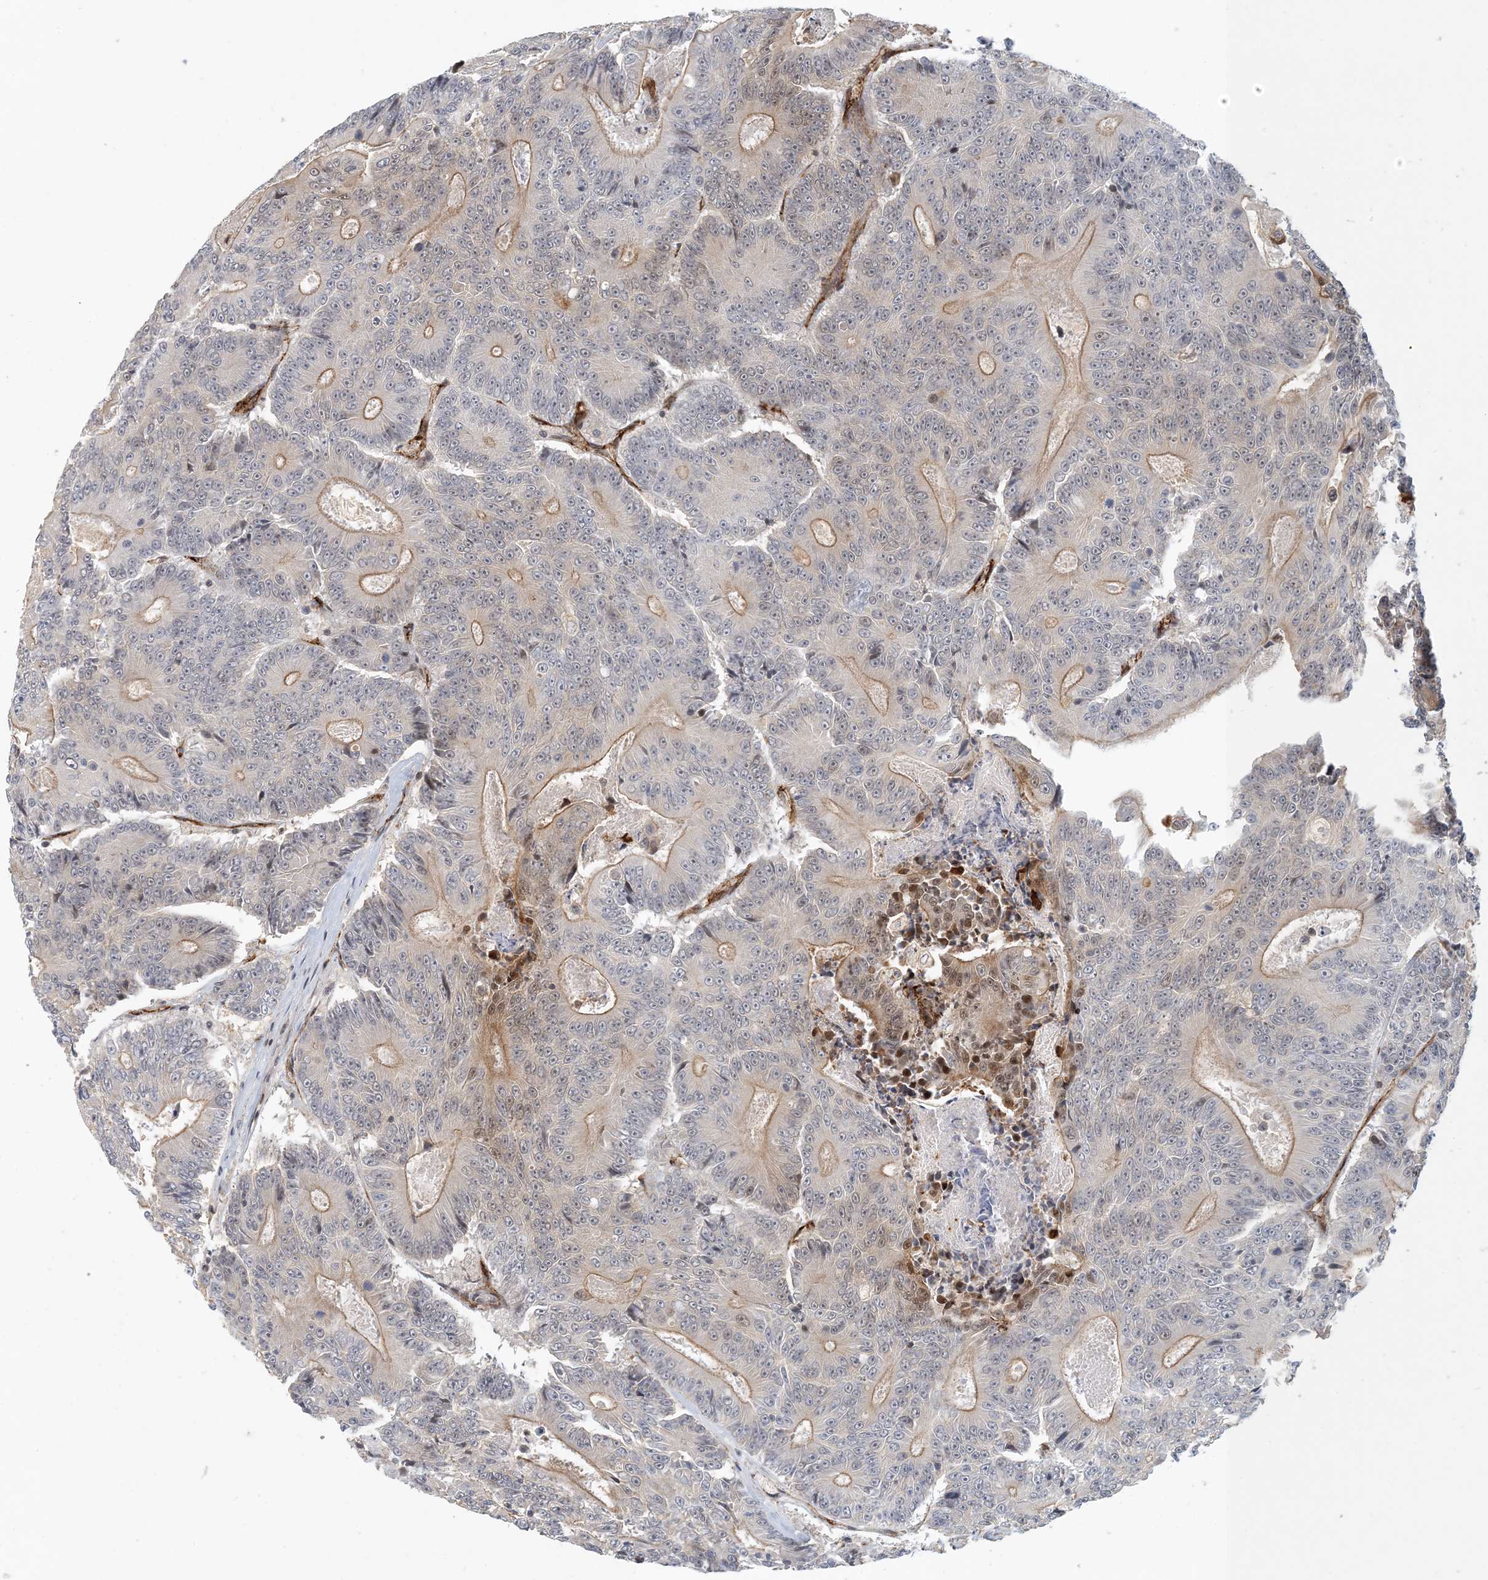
{"staining": {"intensity": "moderate", "quantity": "<25%", "location": "cytoplasmic/membranous"}, "tissue": "colorectal cancer", "cell_type": "Tumor cells", "image_type": "cancer", "snomed": [{"axis": "morphology", "description": "Adenocarcinoma, NOS"}, {"axis": "topography", "description": "Colon"}], "caption": "Immunohistochemical staining of human adenocarcinoma (colorectal) reveals moderate cytoplasmic/membranous protein positivity in about <25% of tumor cells.", "gene": "MAPKBP1", "patient": {"sex": "male", "age": 83}}